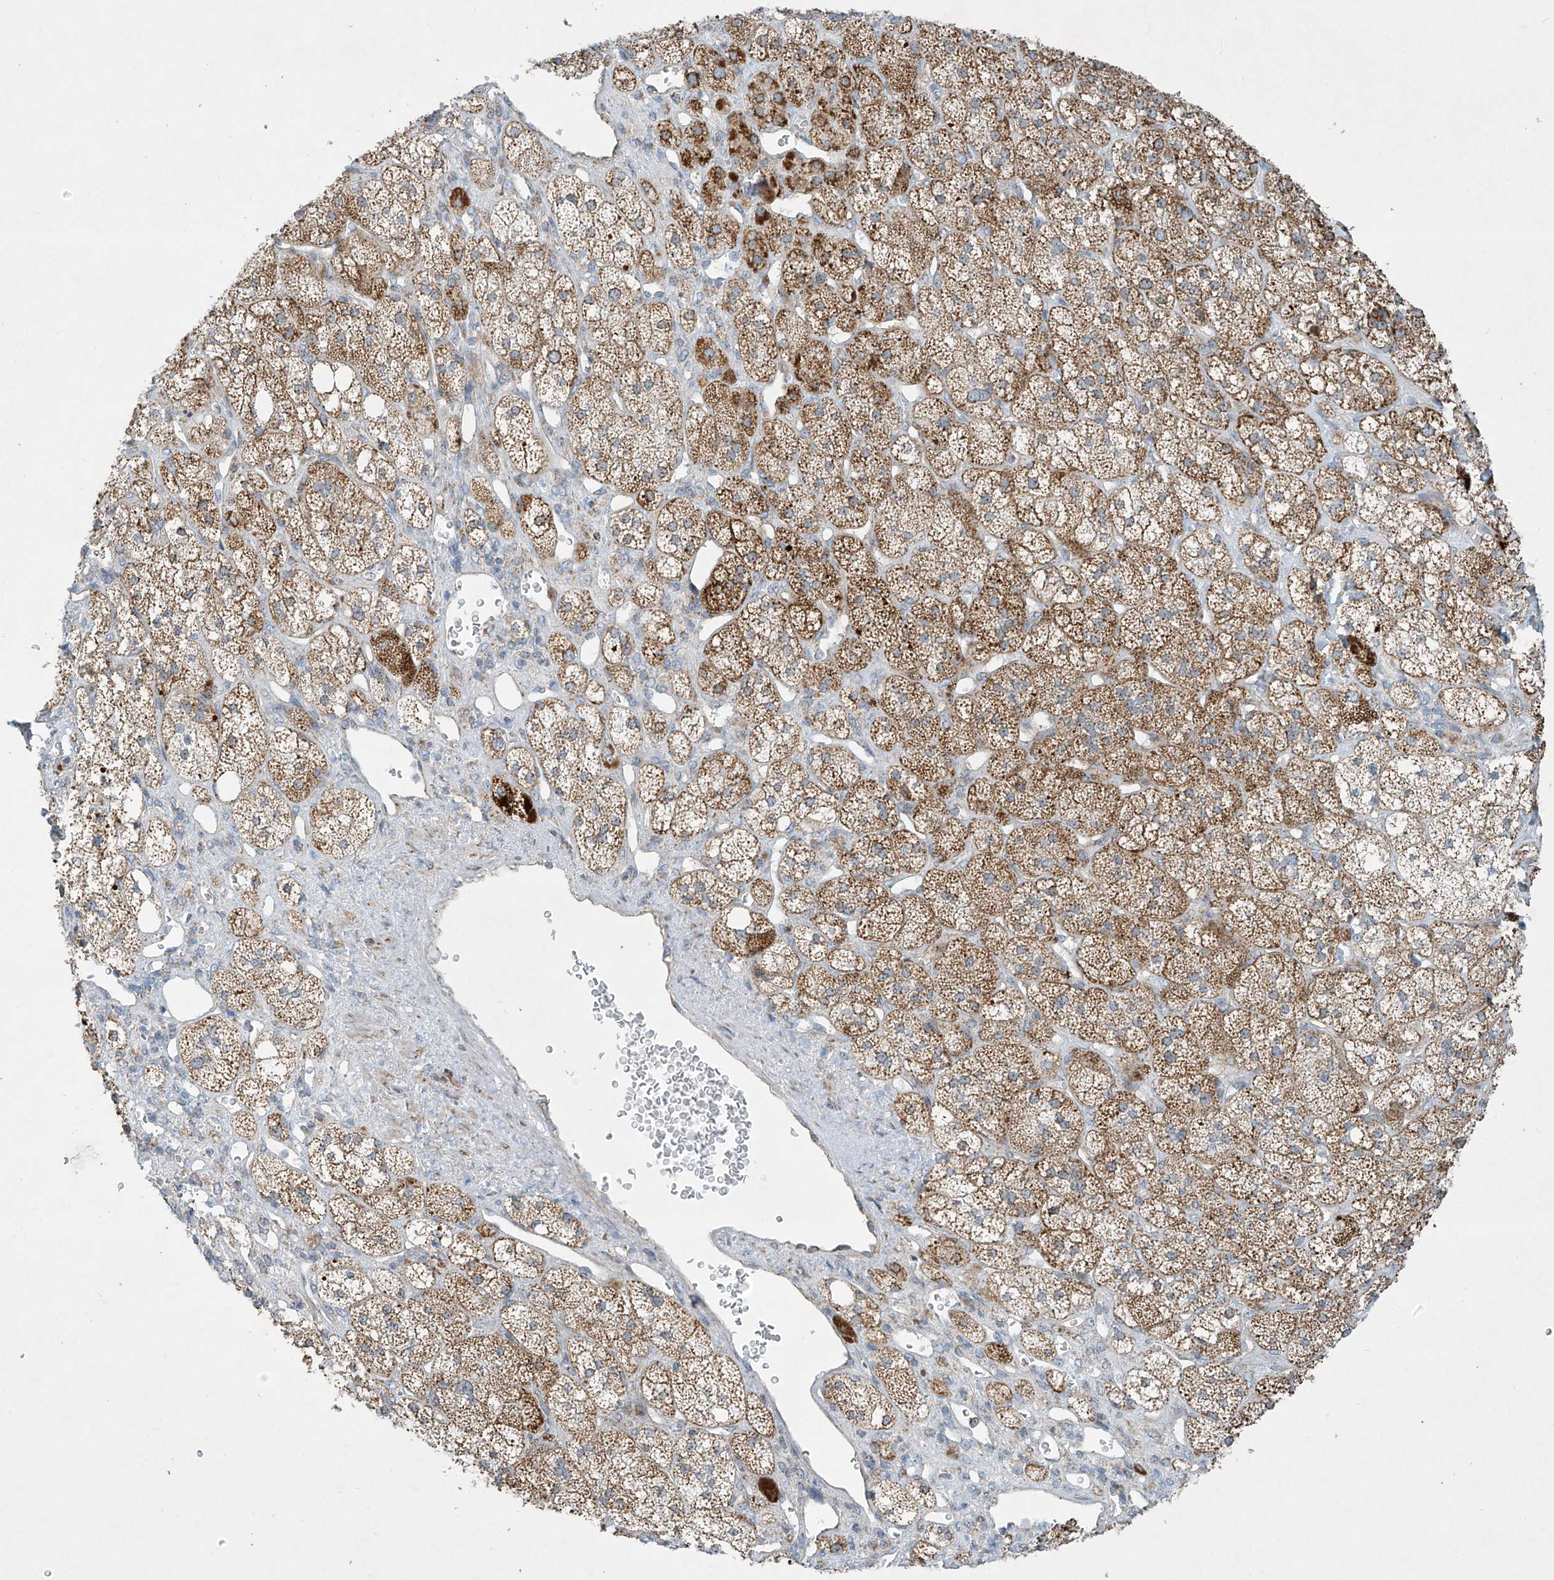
{"staining": {"intensity": "moderate", "quantity": ">75%", "location": "cytoplasmic/membranous"}, "tissue": "adrenal gland", "cell_type": "Glandular cells", "image_type": "normal", "snomed": [{"axis": "morphology", "description": "Normal tissue, NOS"}, {"axis": "topography", "description": "Adrenal gland"}], "caption": "High-power microscopy captured an immunohistochemistry (IHC) micrograph of normal adrenal gland, revealing moderate cytoplasmic/membranous positivity in approximately >75% of glandular cells.", "gene": "SMDT1", "patient": {"sex": "male", "age": 61}}